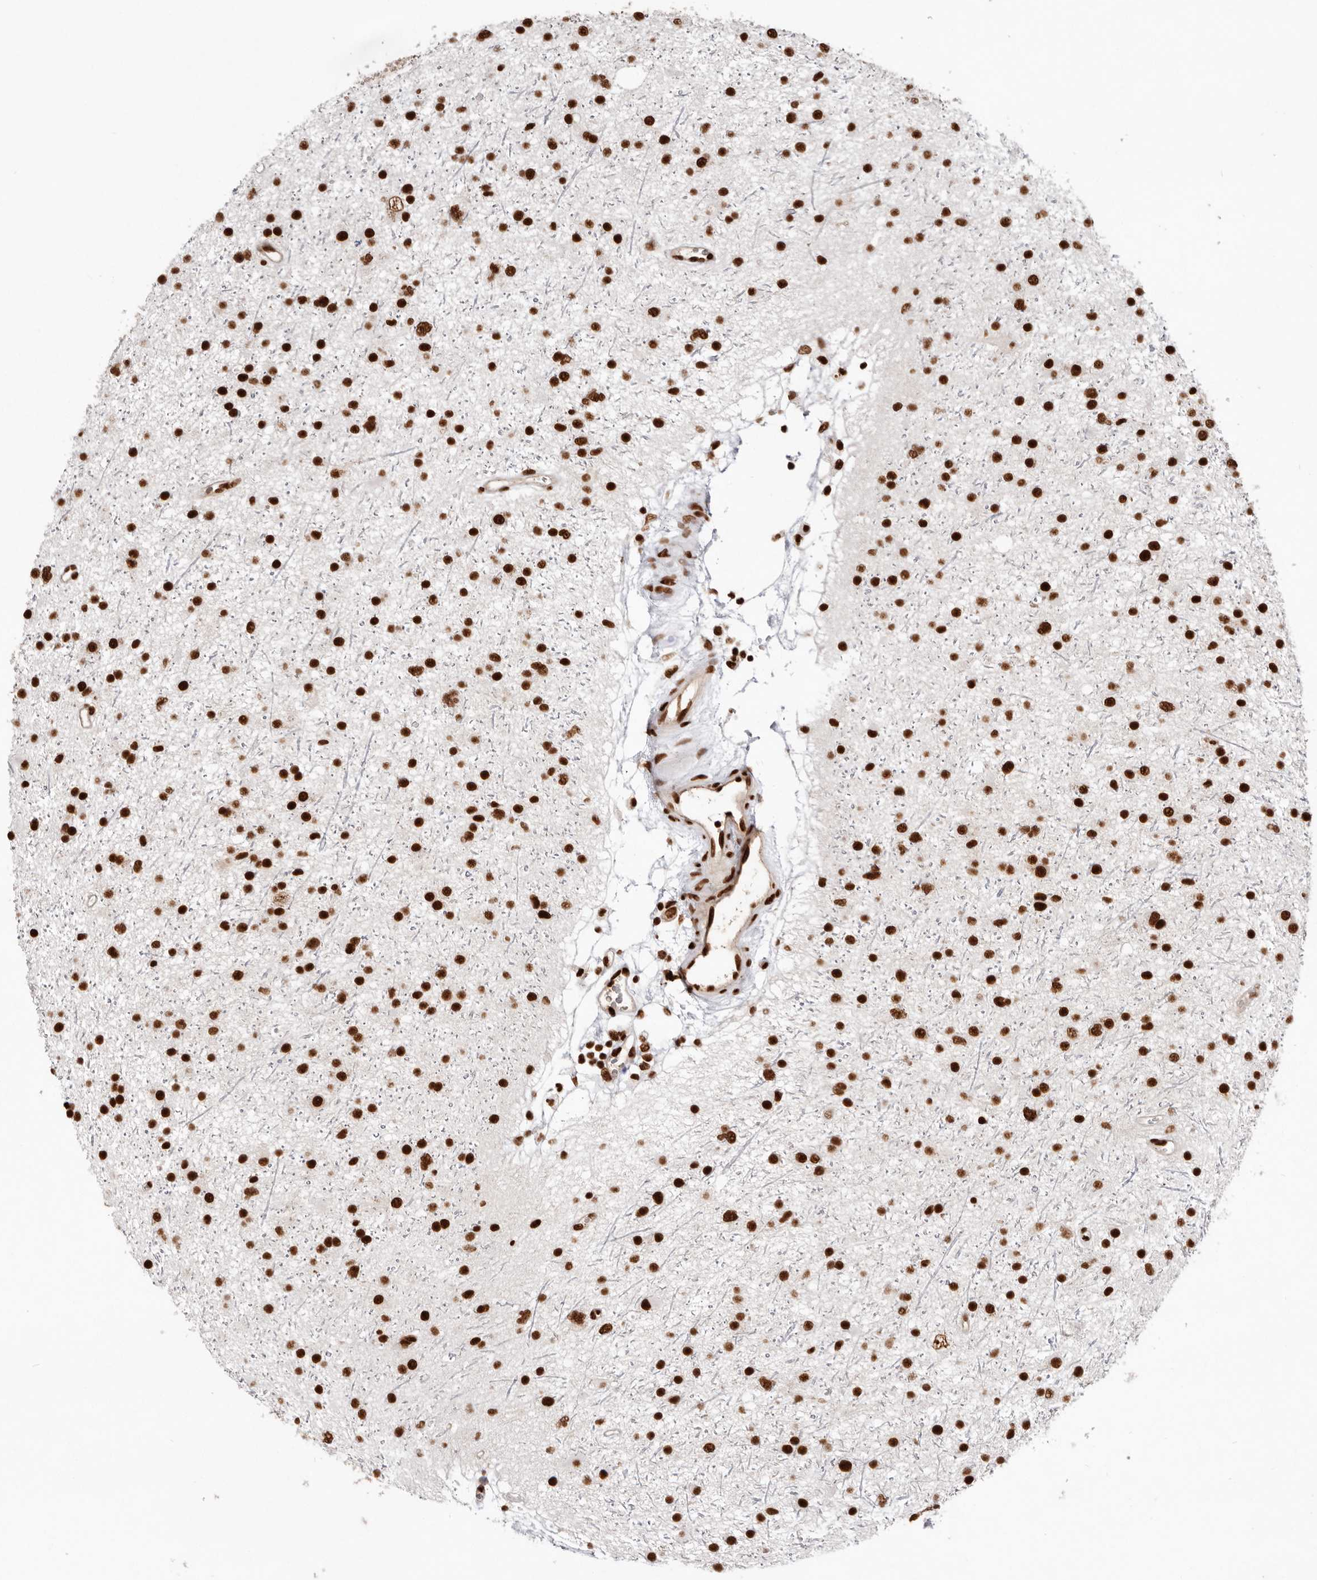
{"staining": {"intensity": "strong", "quantity": ">75%", "location": "nuclear"}, "tissue": "glioma", "cell_type": "Tumor cells", "image_type": "cancer", "snomed": [{"axis": "morphology", "description": "Glioma, malignant, Low grade"}, {"axis": "topography", "description": "Cerebral cortex"}], "caption": "Human malignant glioma (low-grade) stained with a protein marker exhibits strong staining in tumor cells.", "gene": "CHTOP", "patient": {"sex": "female", "age": 39}}